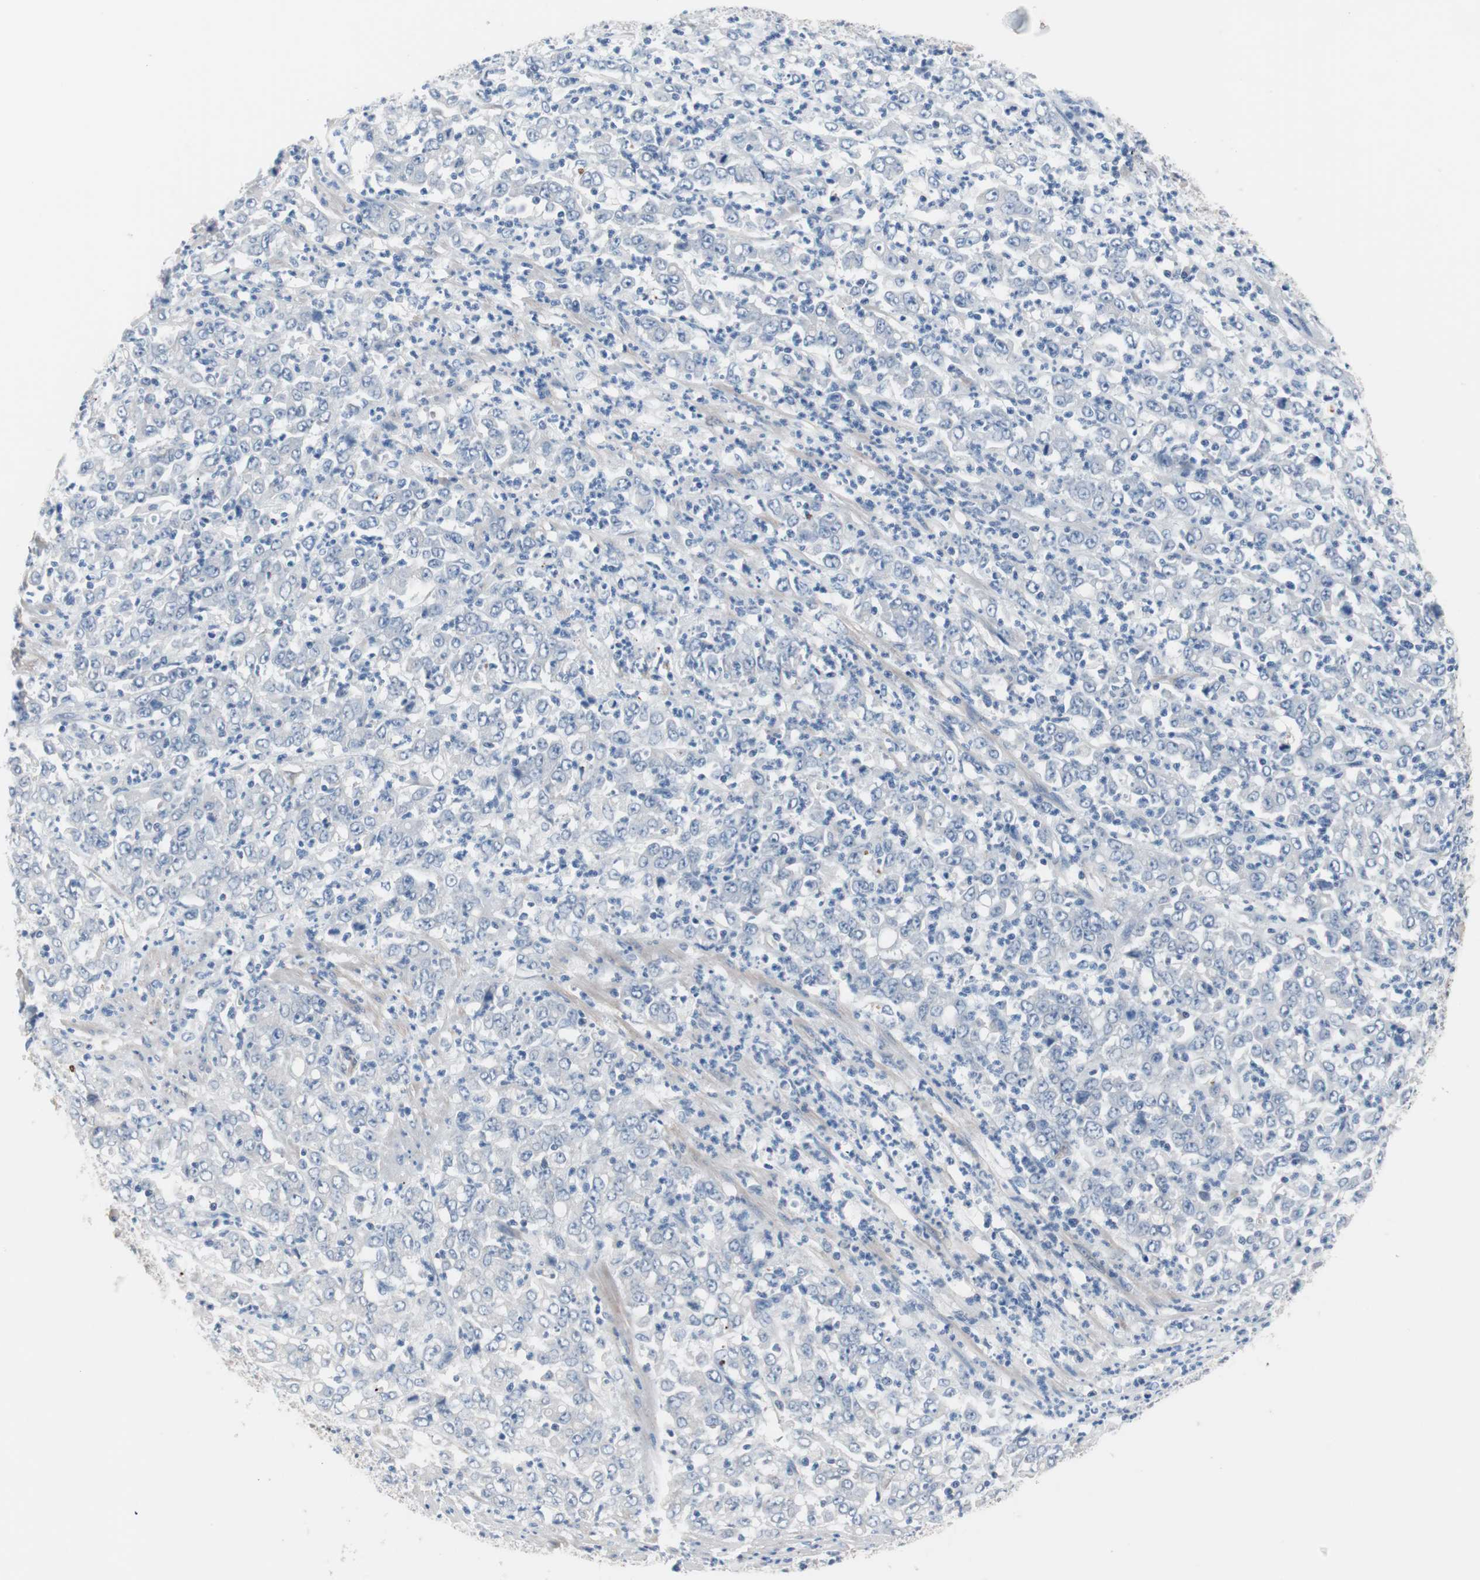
{"staining": {"intensity": "negative", "quantity": "none", "location": "none"}, "tissue": "stomach cancer", "cell_type": "Tumor cells", "image_type": "cancer", "snomed": [{"axis": "morphology", "description": "Adenocarcinoma, NOS"}, {"axis": "topography", "description": "Stomach, lower"}], "caption": "DAB immunohistochemical staining of stomach cancer exhibits no significant positivity in tumor cells. The staining was performed using DAB (3,3'-diaminobenzidine) to visualize the protein expression in brown, while the nuclei were stained in blue with hematoxylin (Magnification: 20x).", "gene": "ULBP1", "patient": {"sex": "female", "age": 71}}